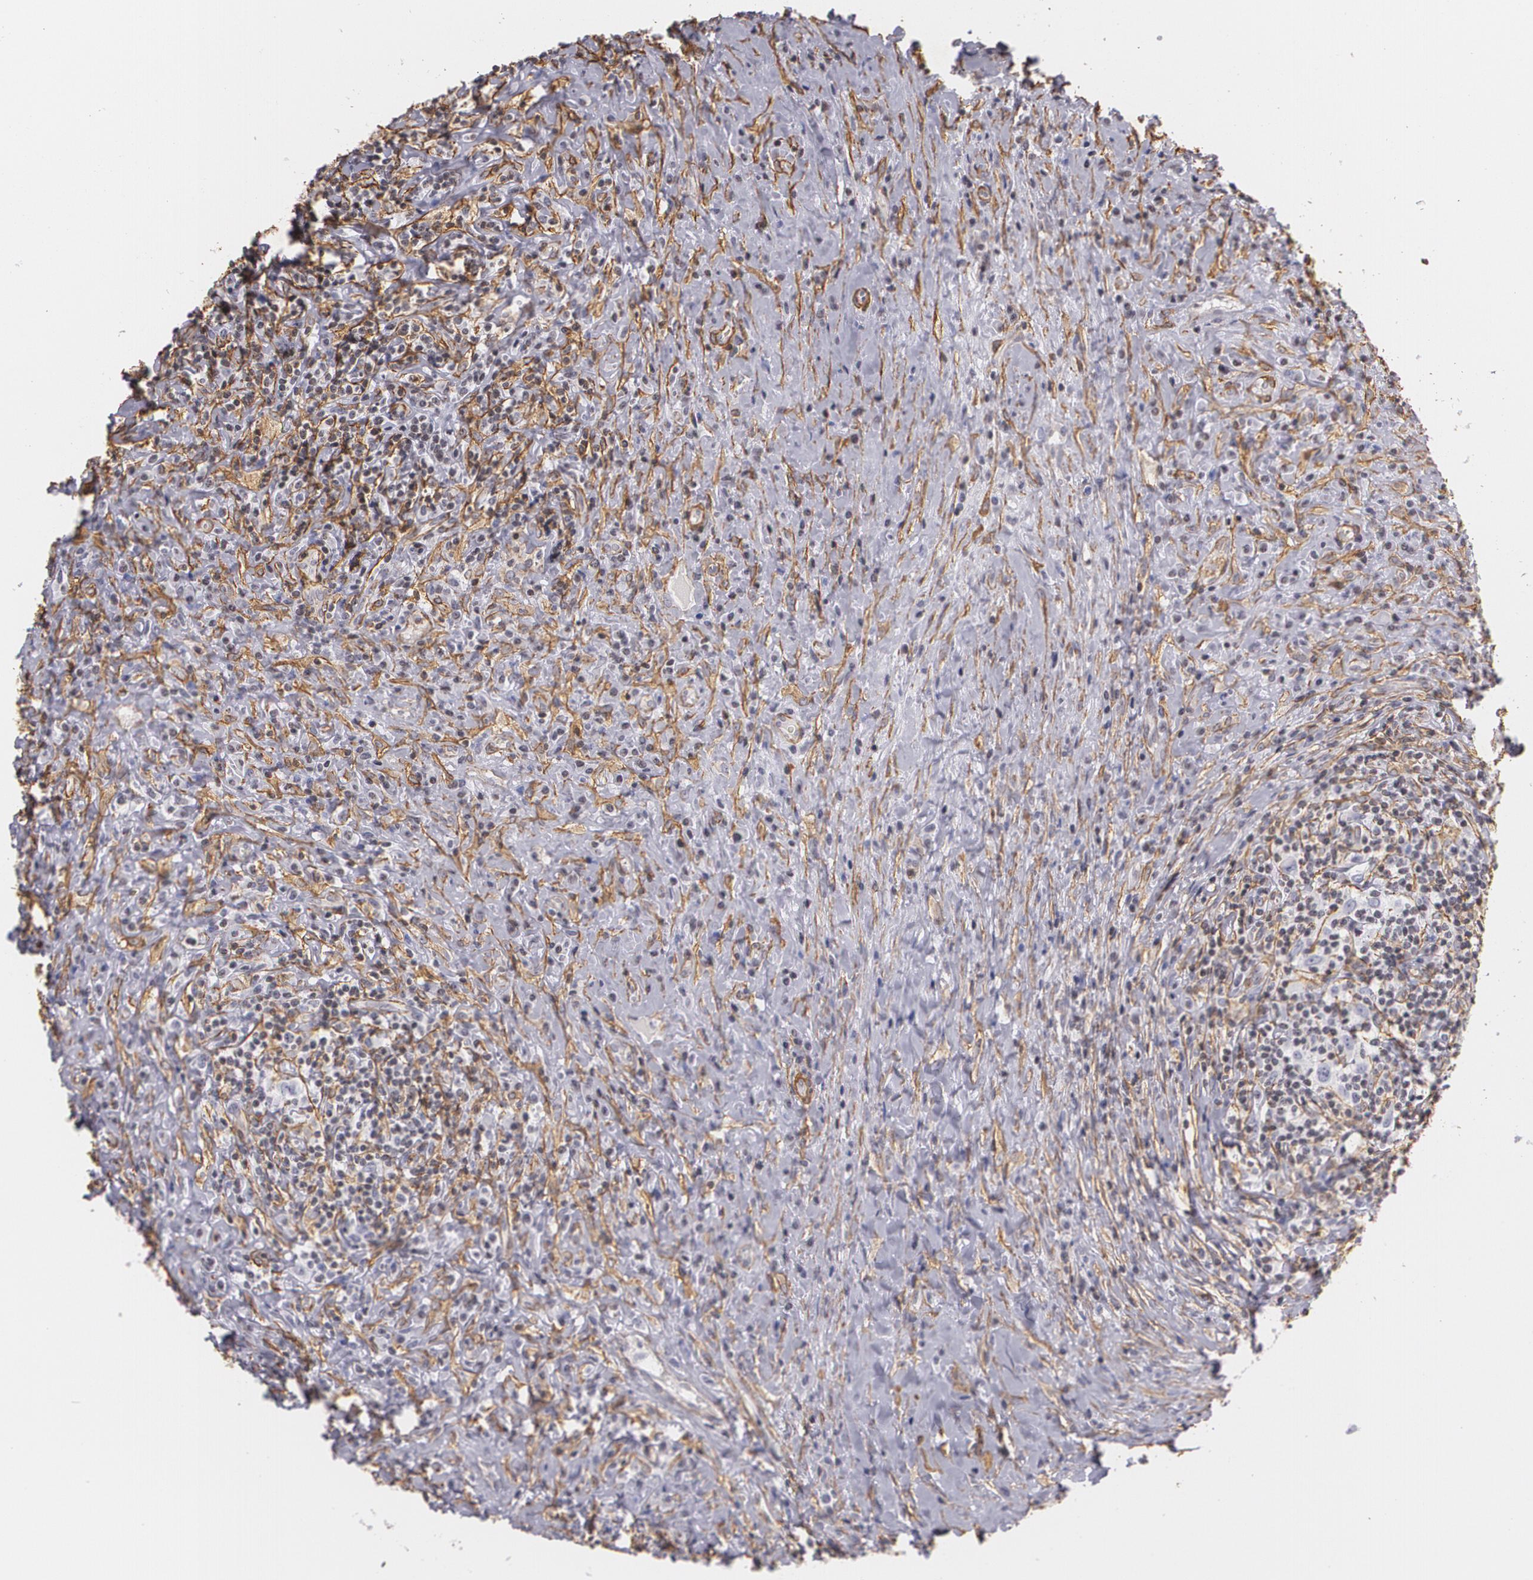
{"staining": {"intensity": "negative", "quantity": "none", "location": "none"}, "tissue": "lymphoma", "cell_type": "Tumor cells", "image_type": "cancer", "snomed": [{"axis": "morphology", "description": "Hodgkin's disease, NOS"}, {"axis": "topography", "description": "Lymph node"}], "caption": "This micrograph is of lymphoma stained with immunohistochemistry to label a protein in brown with the nuclei are counter-stained blue. There is no staining in tumor cells.", "gene": "VAMP1", "patient": {"sex": "female", "age": 25}}